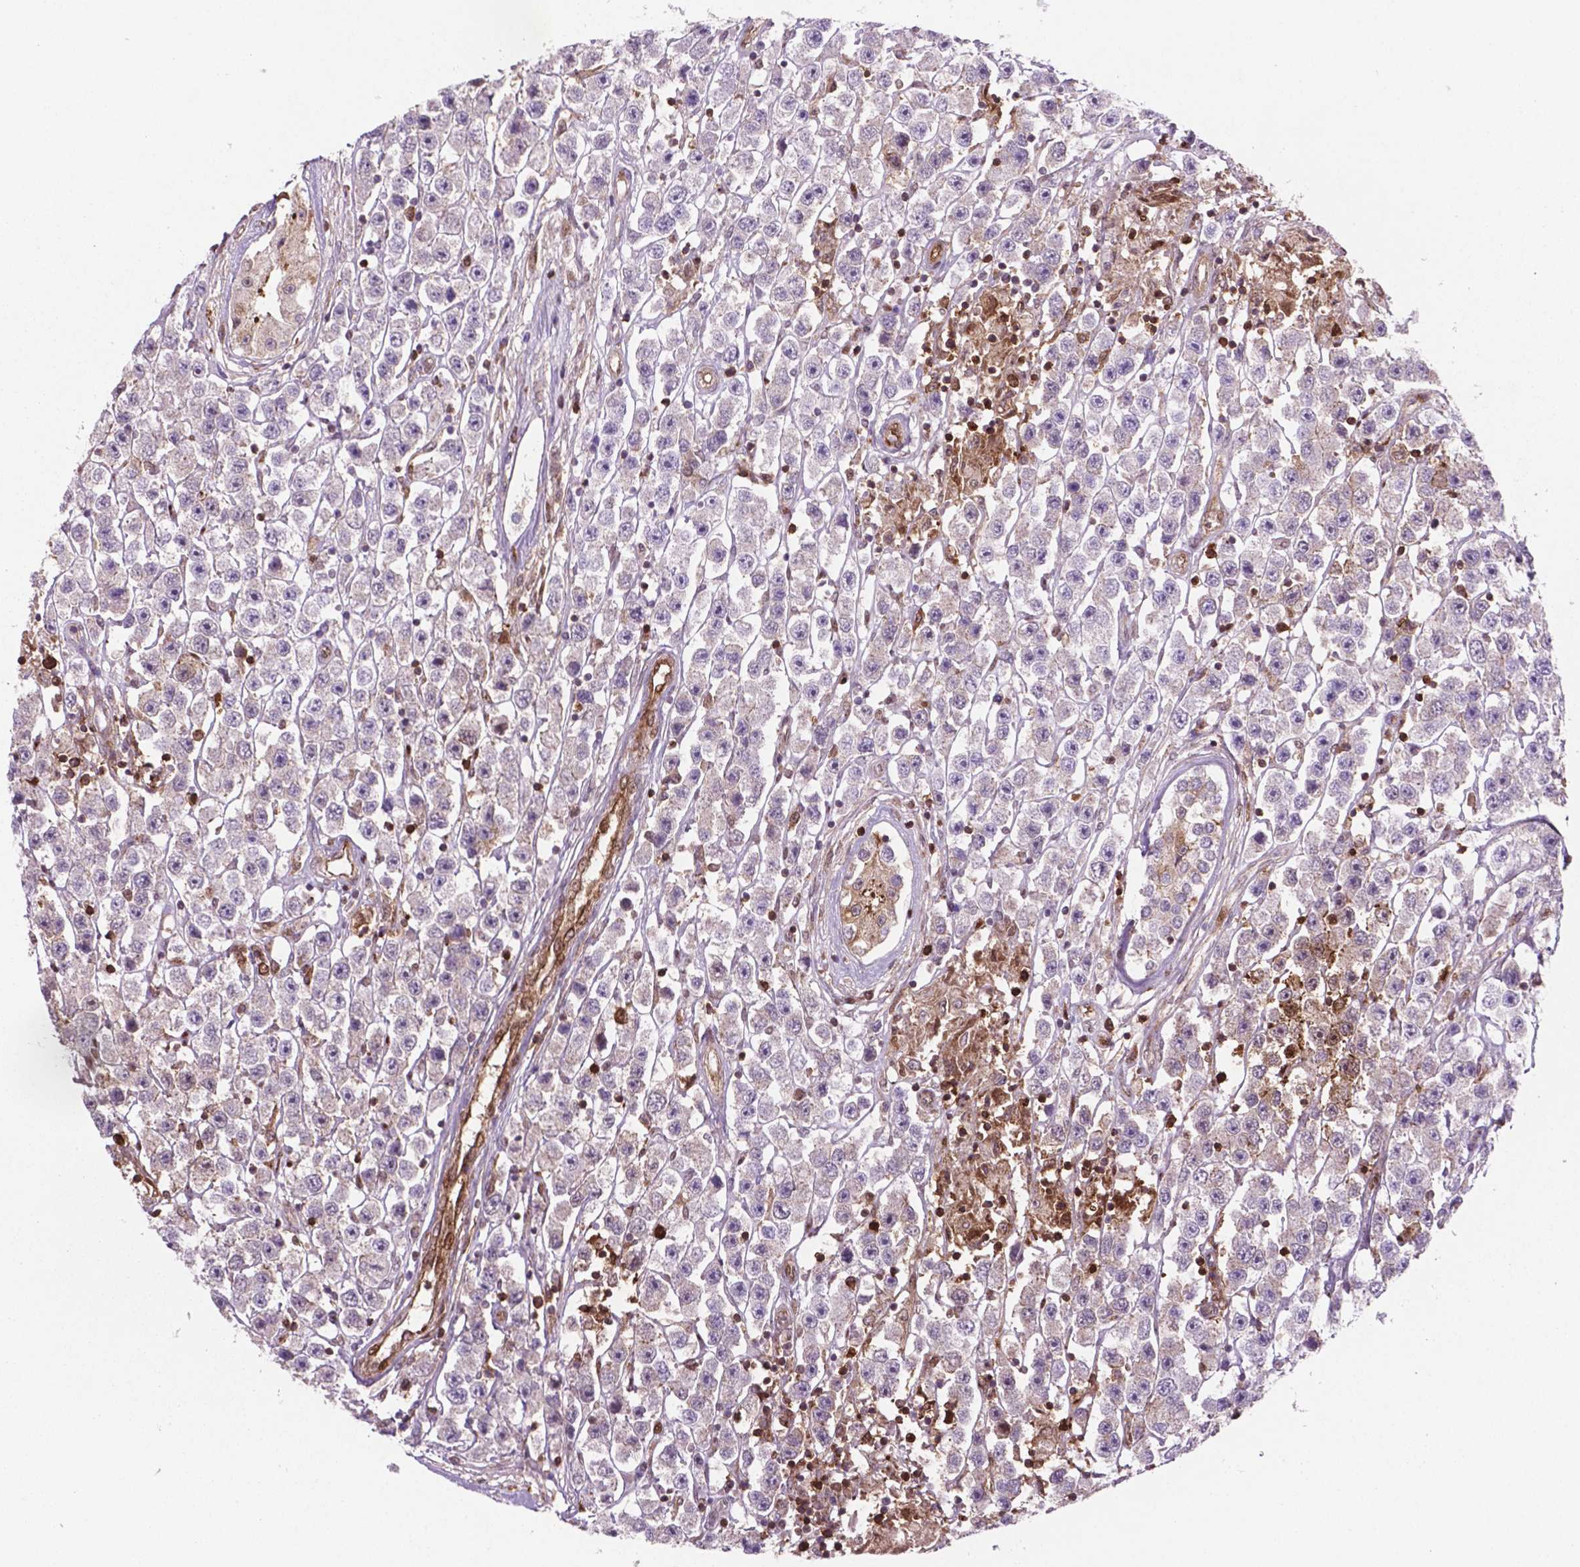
{"staining": {"intensity": "negative", "quantity": "none", "location": "none"}, "tissue": "testis cancer", "cell_type": "Tumor cells", "image_type": "cancer", "snomed": [{"axis": "morphology", "description": "Seminoma, NOS"}, {"axis": "topography", "description": "Testis"}], "caption": "High magnification brightfield microscopy of testis cancer (seminoma) stained with DAB (3,3'-diaminobenzidine) (brown) and counterstained with hematoxylin (blue): tumor cells show no significant positivity.", "gene": "LDHA", "patient": {"sex": "male", "age": 45}}